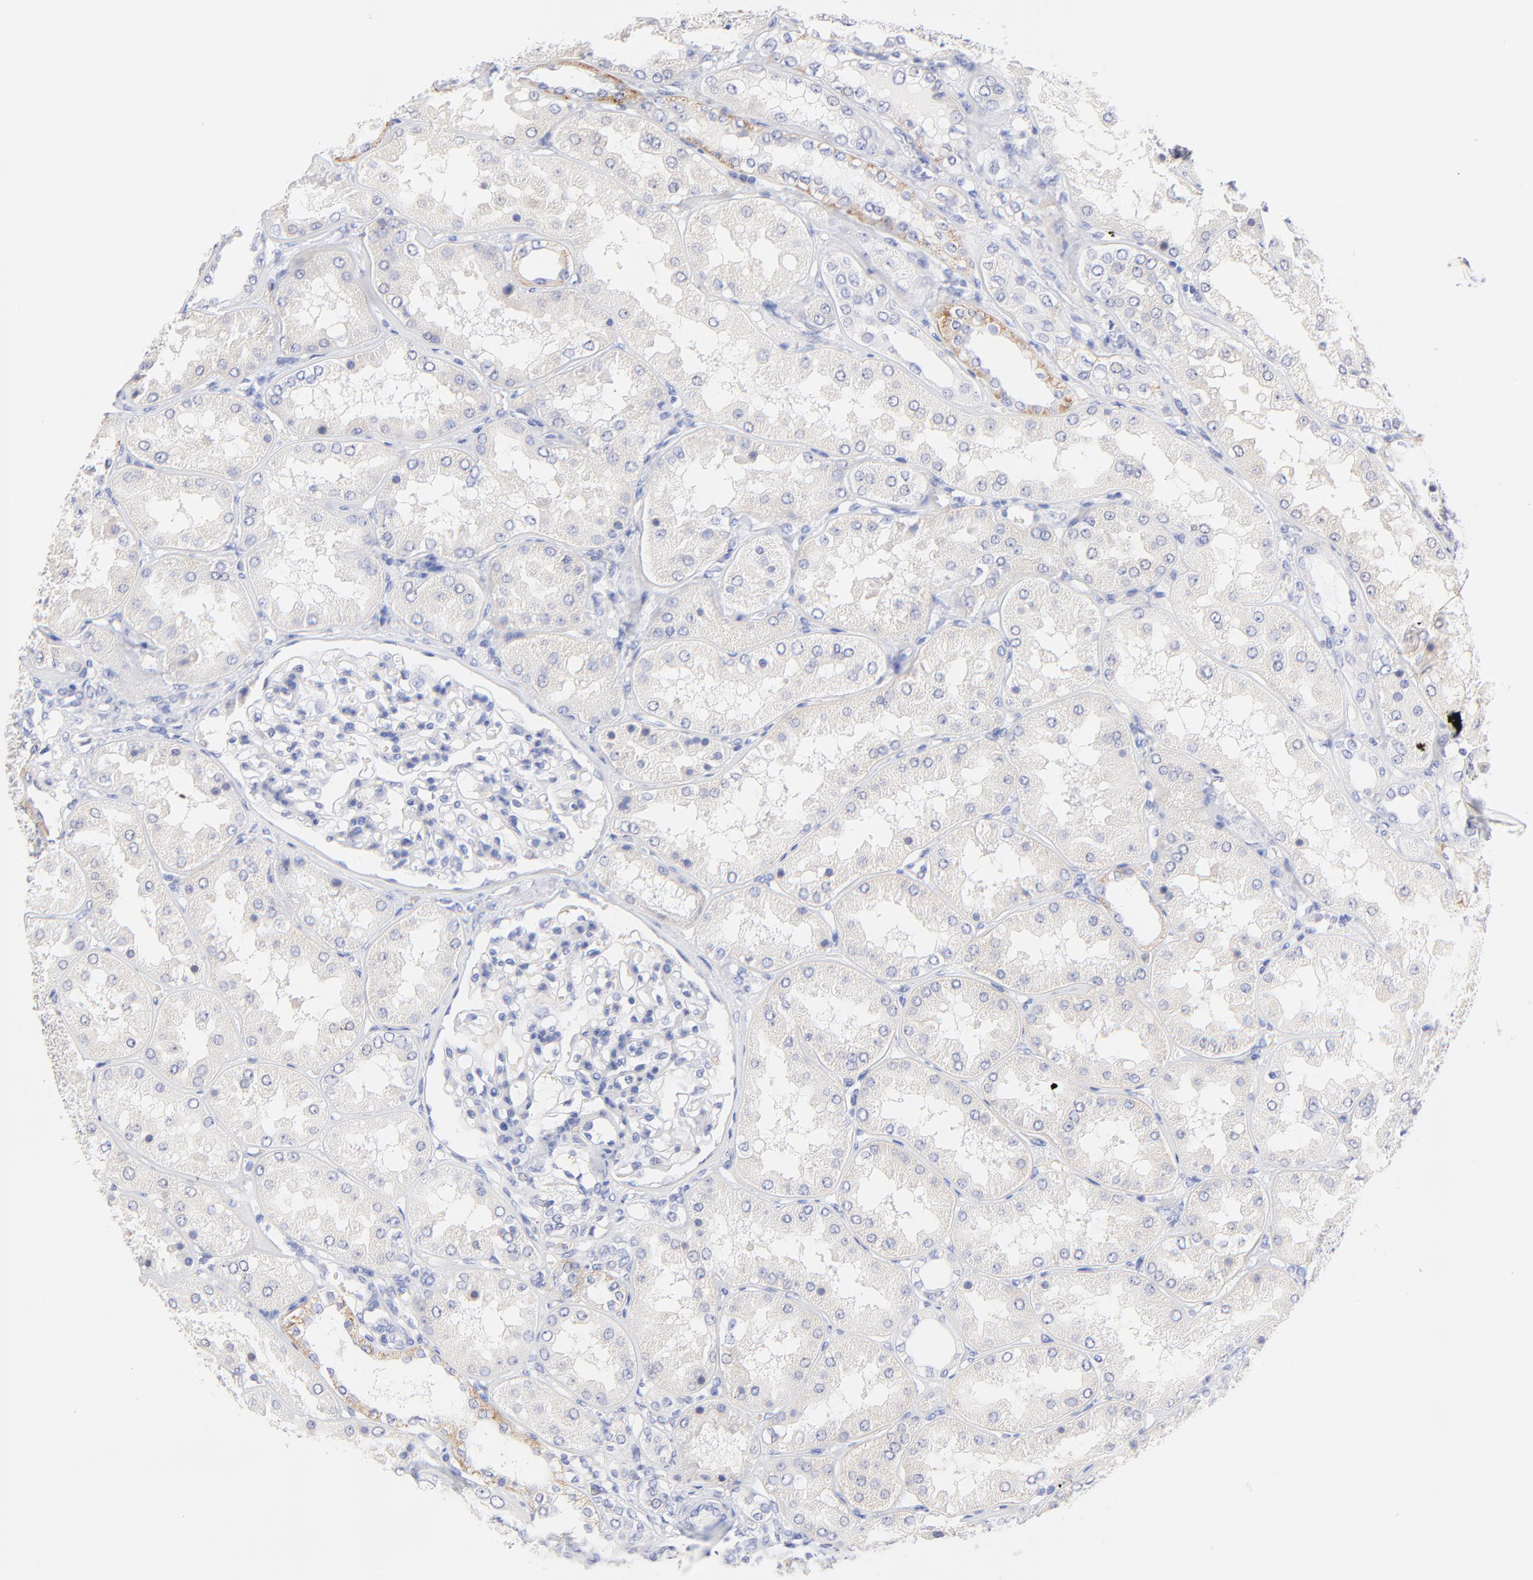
{"staining": {"intensity": "negative", "quantity": "none", "location": "none"}, "tissue": "kidney", "cell_type": "Cells in glomeruli", "image_type": "normal", "snomed": [{"axis": "morphology", "description": "Normal tissue, NOS"}, {"axis": "topography", "description": "Kidney"}], "caption": "A micrograph of kidney stained for a protein displays no brown staining in cells in glomeruli.", "gene": "EBP", "patient": {"sex": "female", "age": 56}}